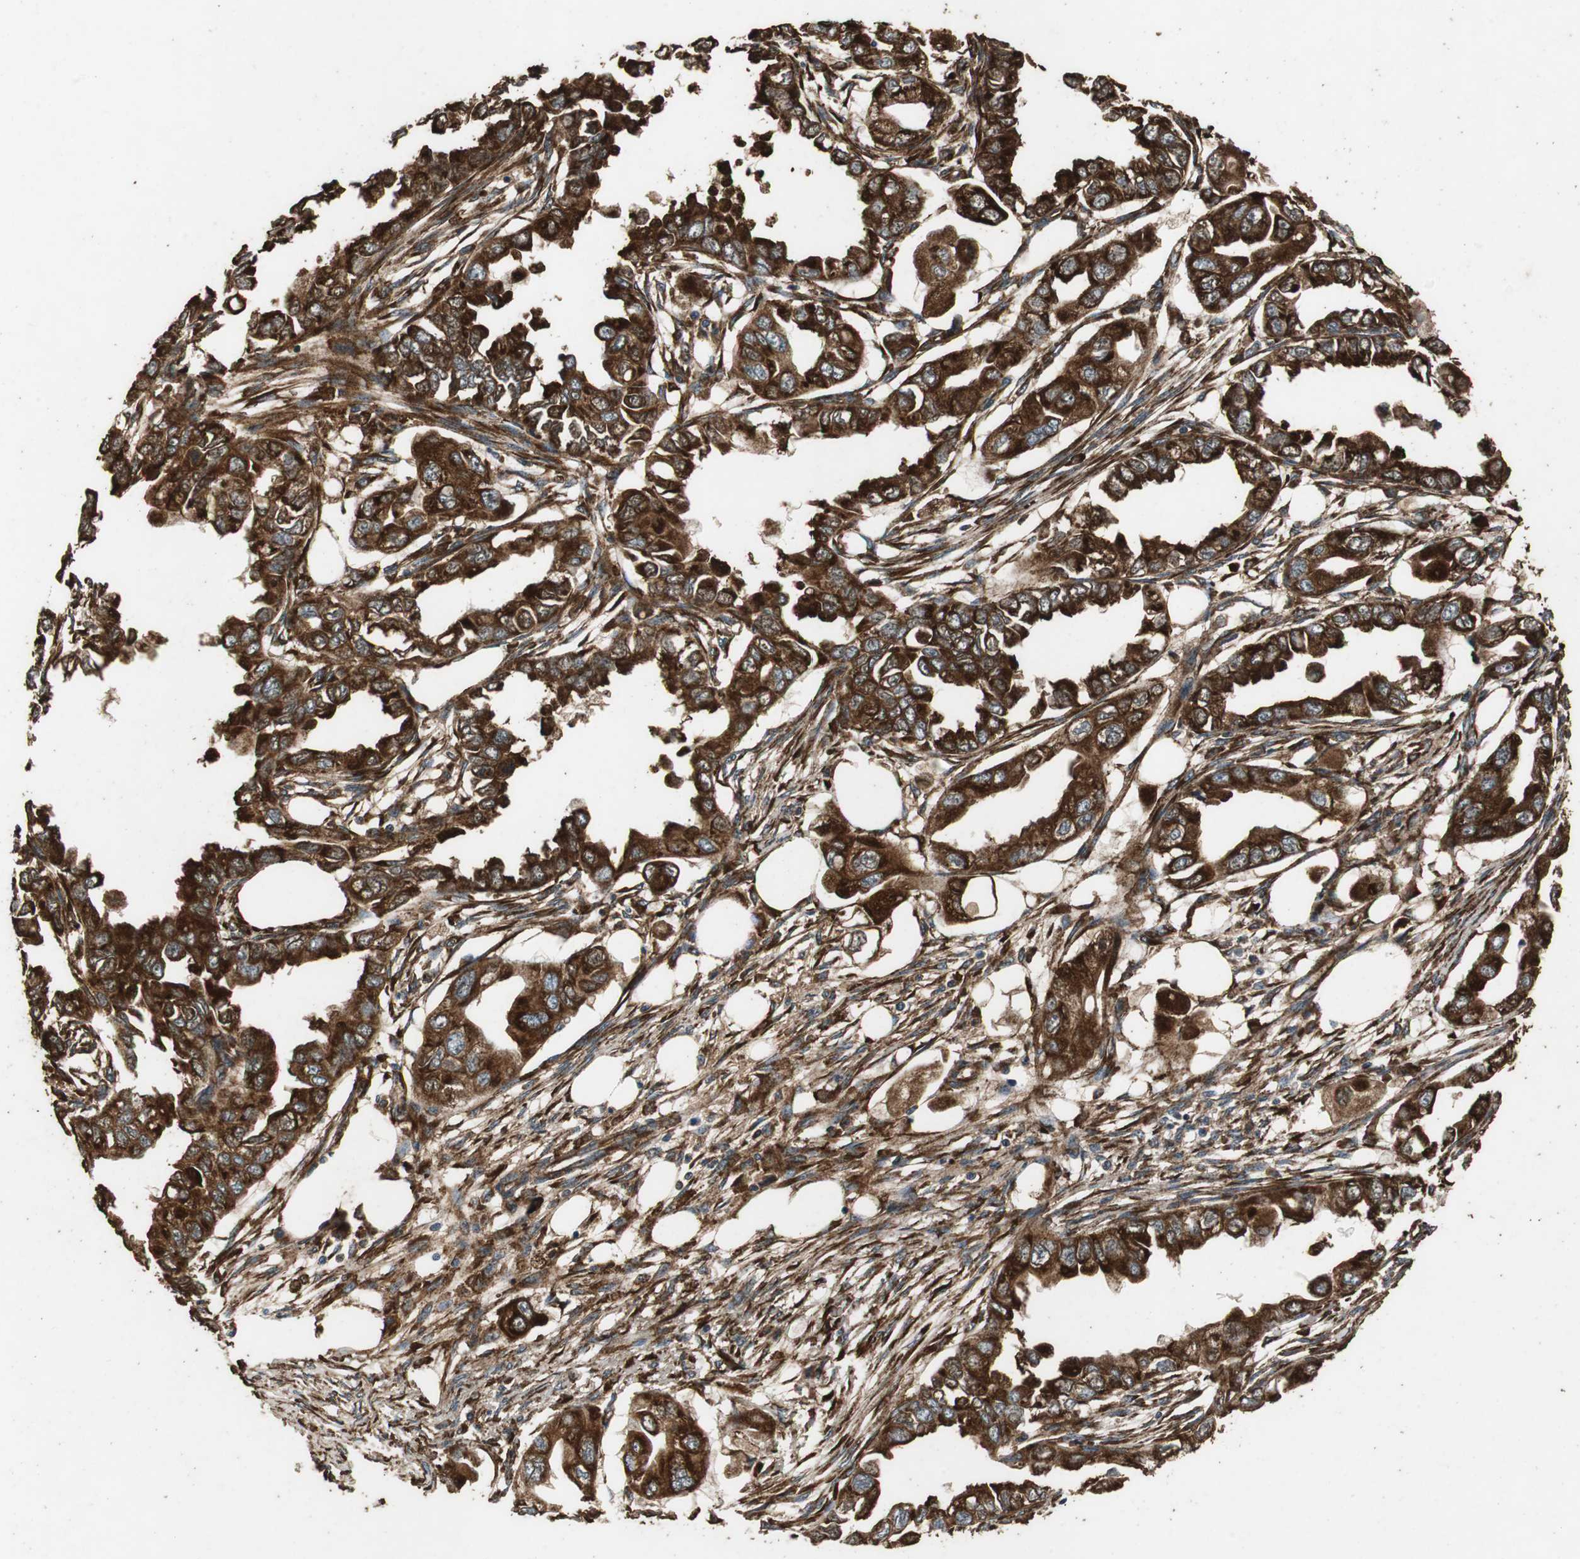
{"staining": {"intensity": "strong", "quantity": ">75%", "location": "cytoplasmic/membranous"}, "tissue": "endometrial cancer", "cell_type": "Tumor cells", "image_type": "cancer", "snomed": [{"axis": "morphology", "description": "Adenocarcinoma, NOS"}, {"axis": "topography", "description": "Endometrium"}], "caption": "Immunohistochemistry (IHC) of human endometrial cancer (adenocarcinoma) reveals high levels of strong cytoplasmic/membranous staining in approximately >75% of tumor cells.", "gene": "NAA10", "patient": {"sex": "female", "age": 67}}